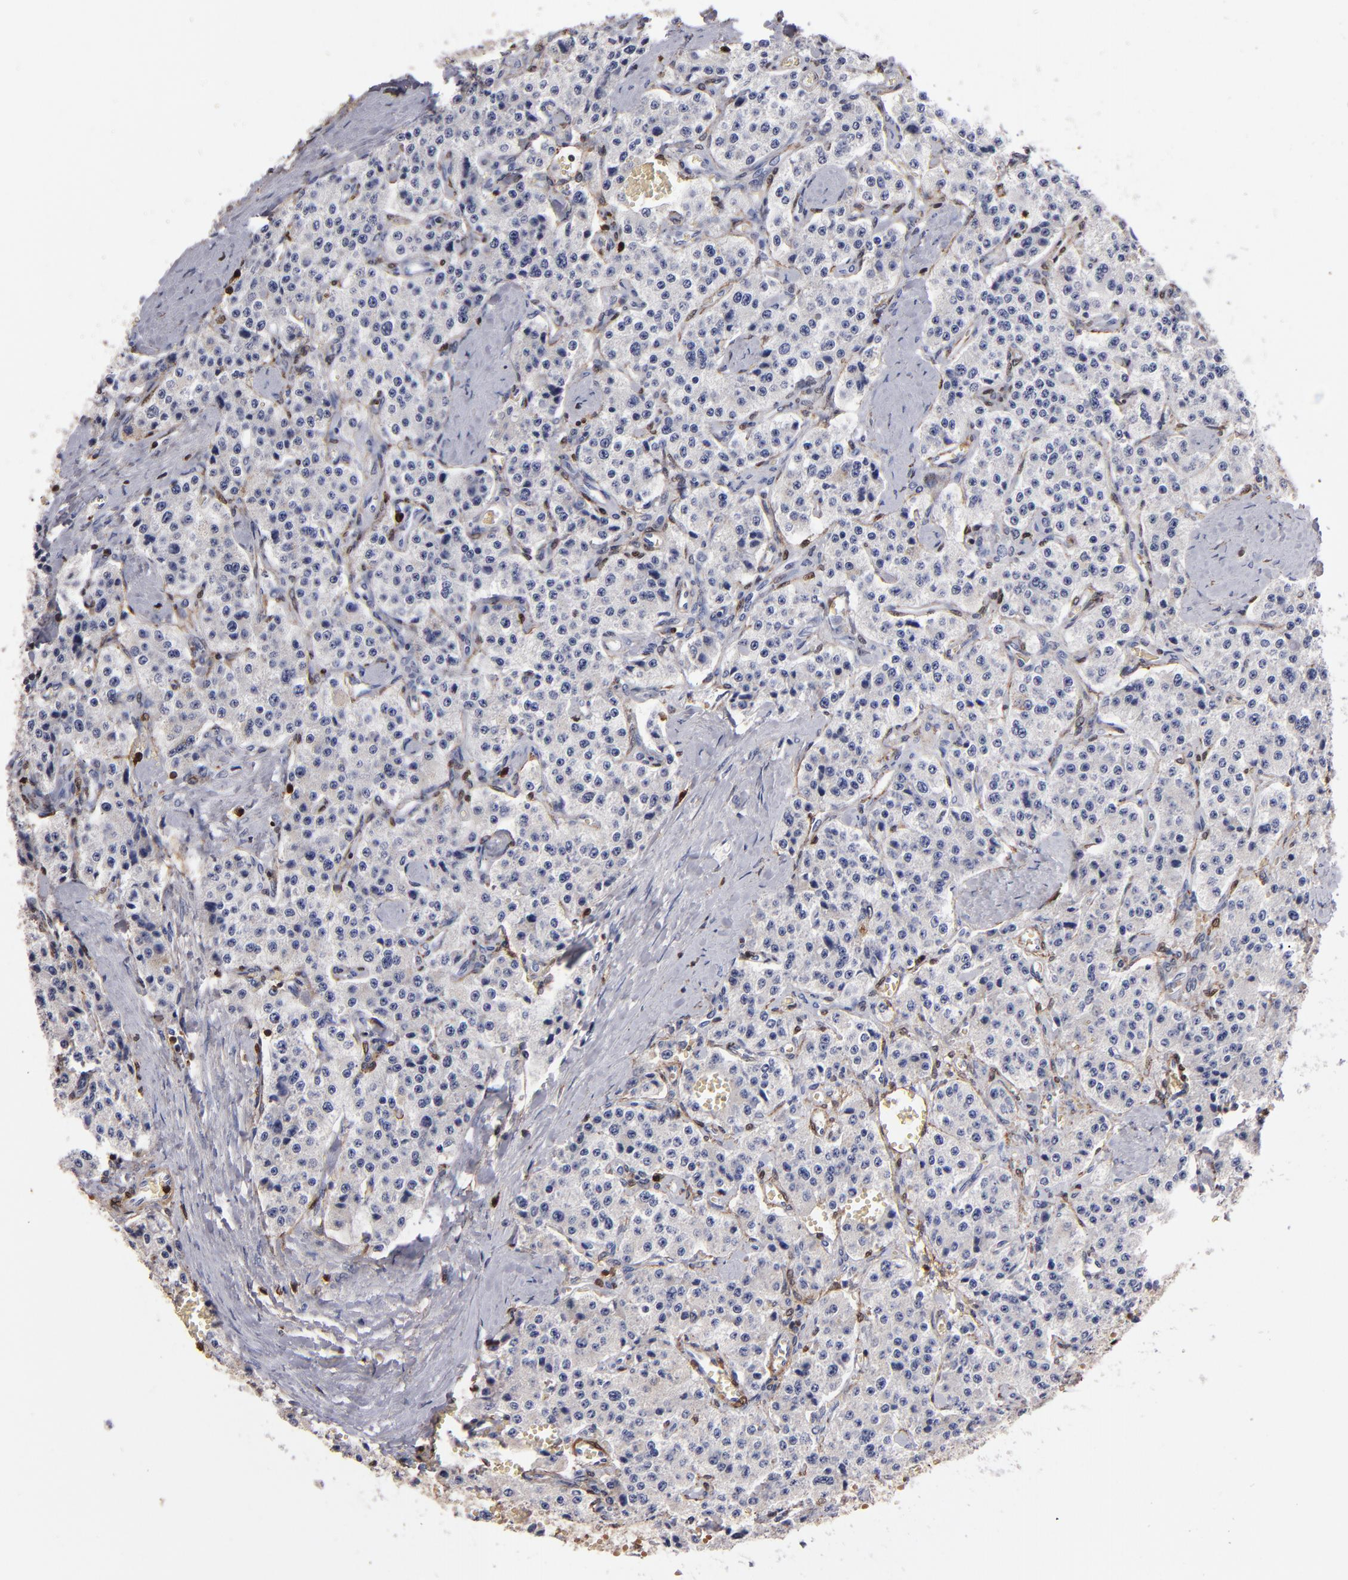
{"staining": {"intensity": "negative", "quantity": "none", "location": "none"}, "tissue": "carcinoid", "cell_type": "Tumor cells", "image_type": "cancer", "snomed": [{"axis": "morphology", "description": "Carcinoid, malignant, NOS"}, {"axis": "topography", "description": "Small intestine"}], "caption": "Immunohistochemical staining of human carcinoid (malignant) exhibits no significant positivity in tumor cells.", "gene": "S100A4", "patient": {"sex": "male", "age": 52}}